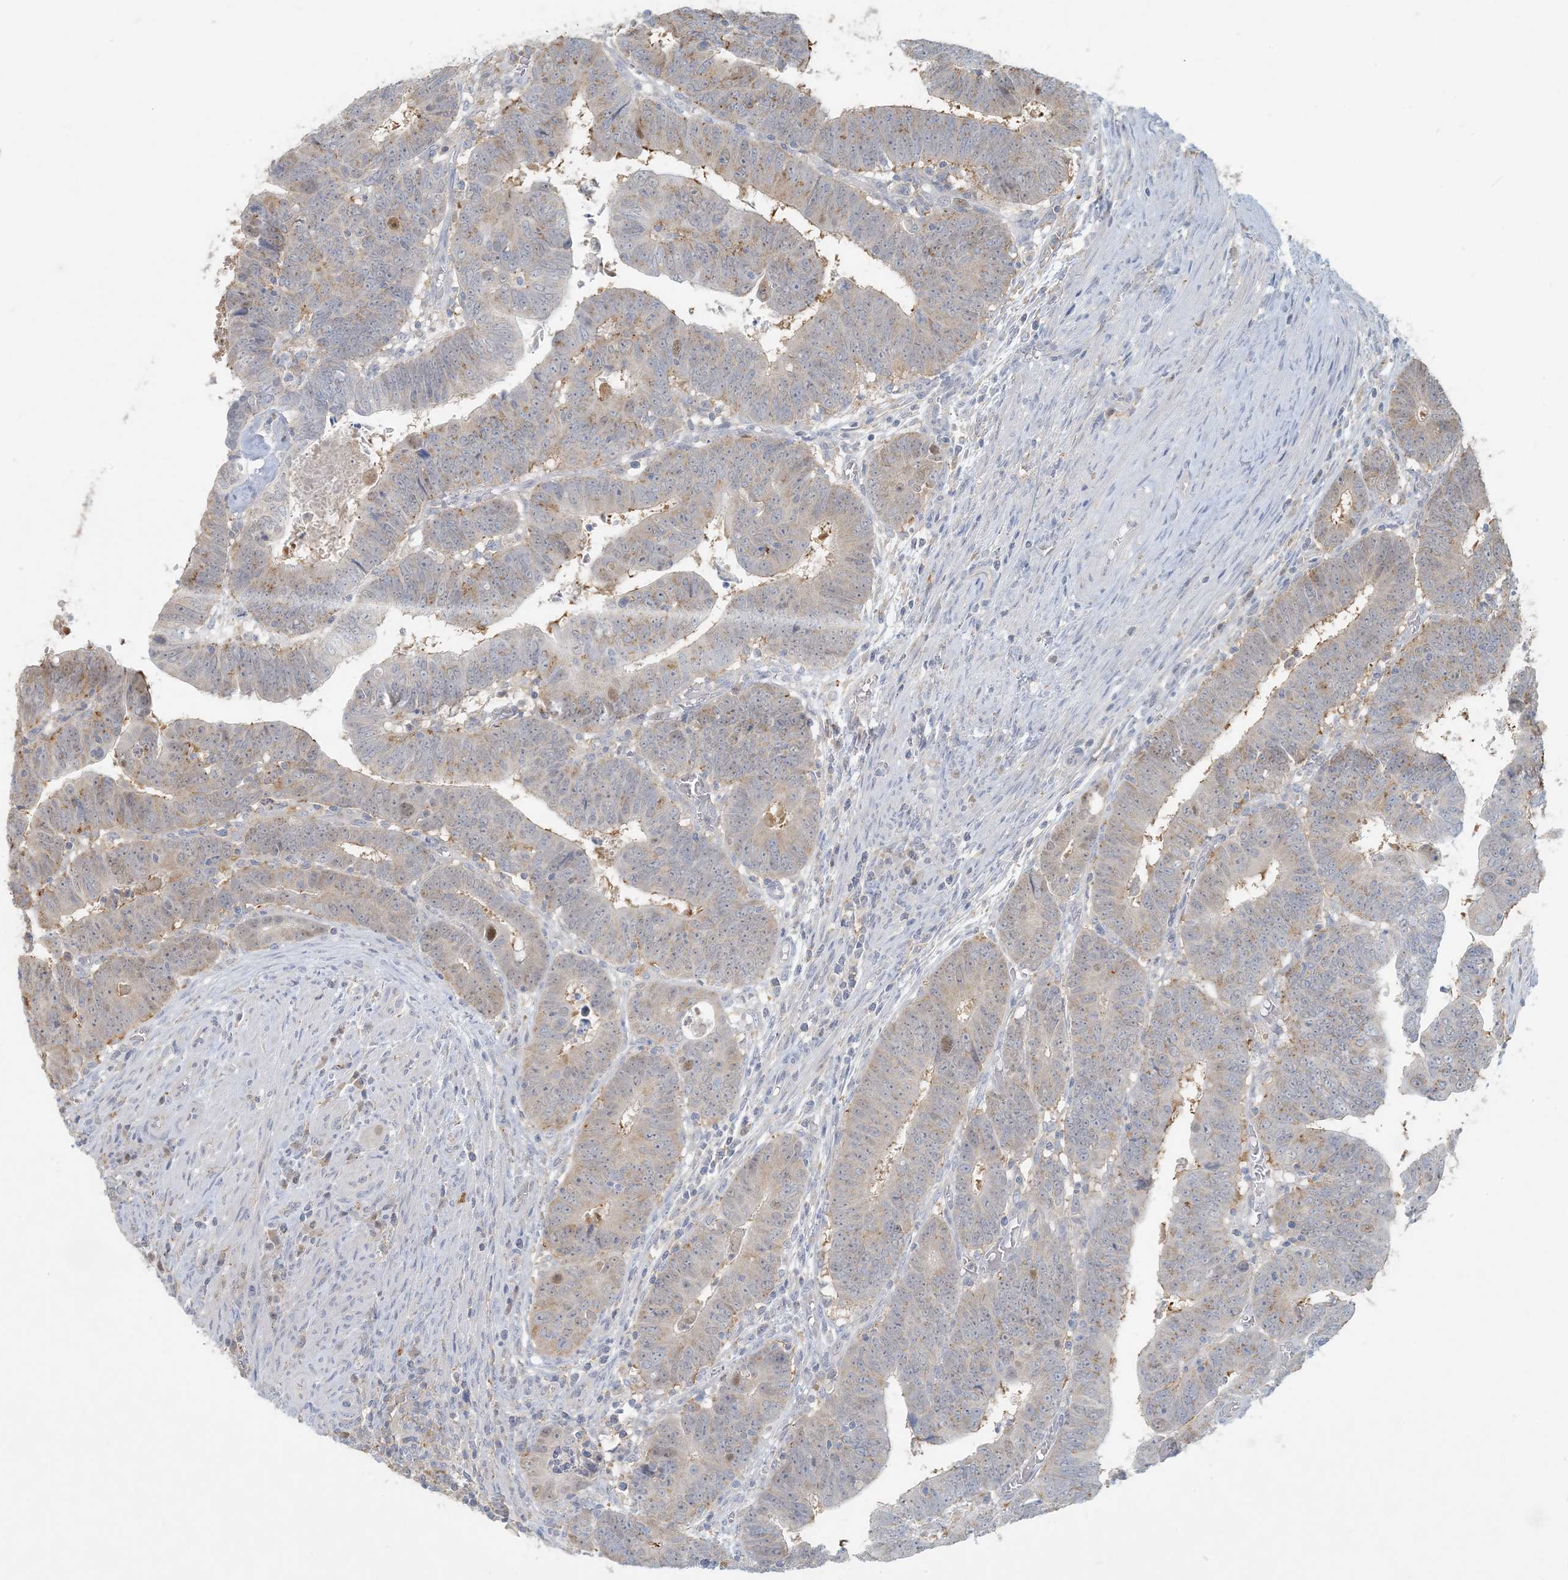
{"staining": {"intensity": "weak", "quantity": "<25%", "location": "cytoplasmic/membranous"}, "tissue": "colorectal cancer", "cell_type": "Tumor cells", "image_type": "cancer", "snomed": [{"axis": "morphology", "description": "Normal tissue, NOS"}, {"axis": "morphology", "description": "Adenocarcinoma, NOS"}, {"axis": "topography", "description": "Rectum"}], "caption": "Tumor cells show no significant staining in colorectal cancer (adenocarcinoma).", "gene": "HACL1", "patient": {"sex": "female", "age": 65}}